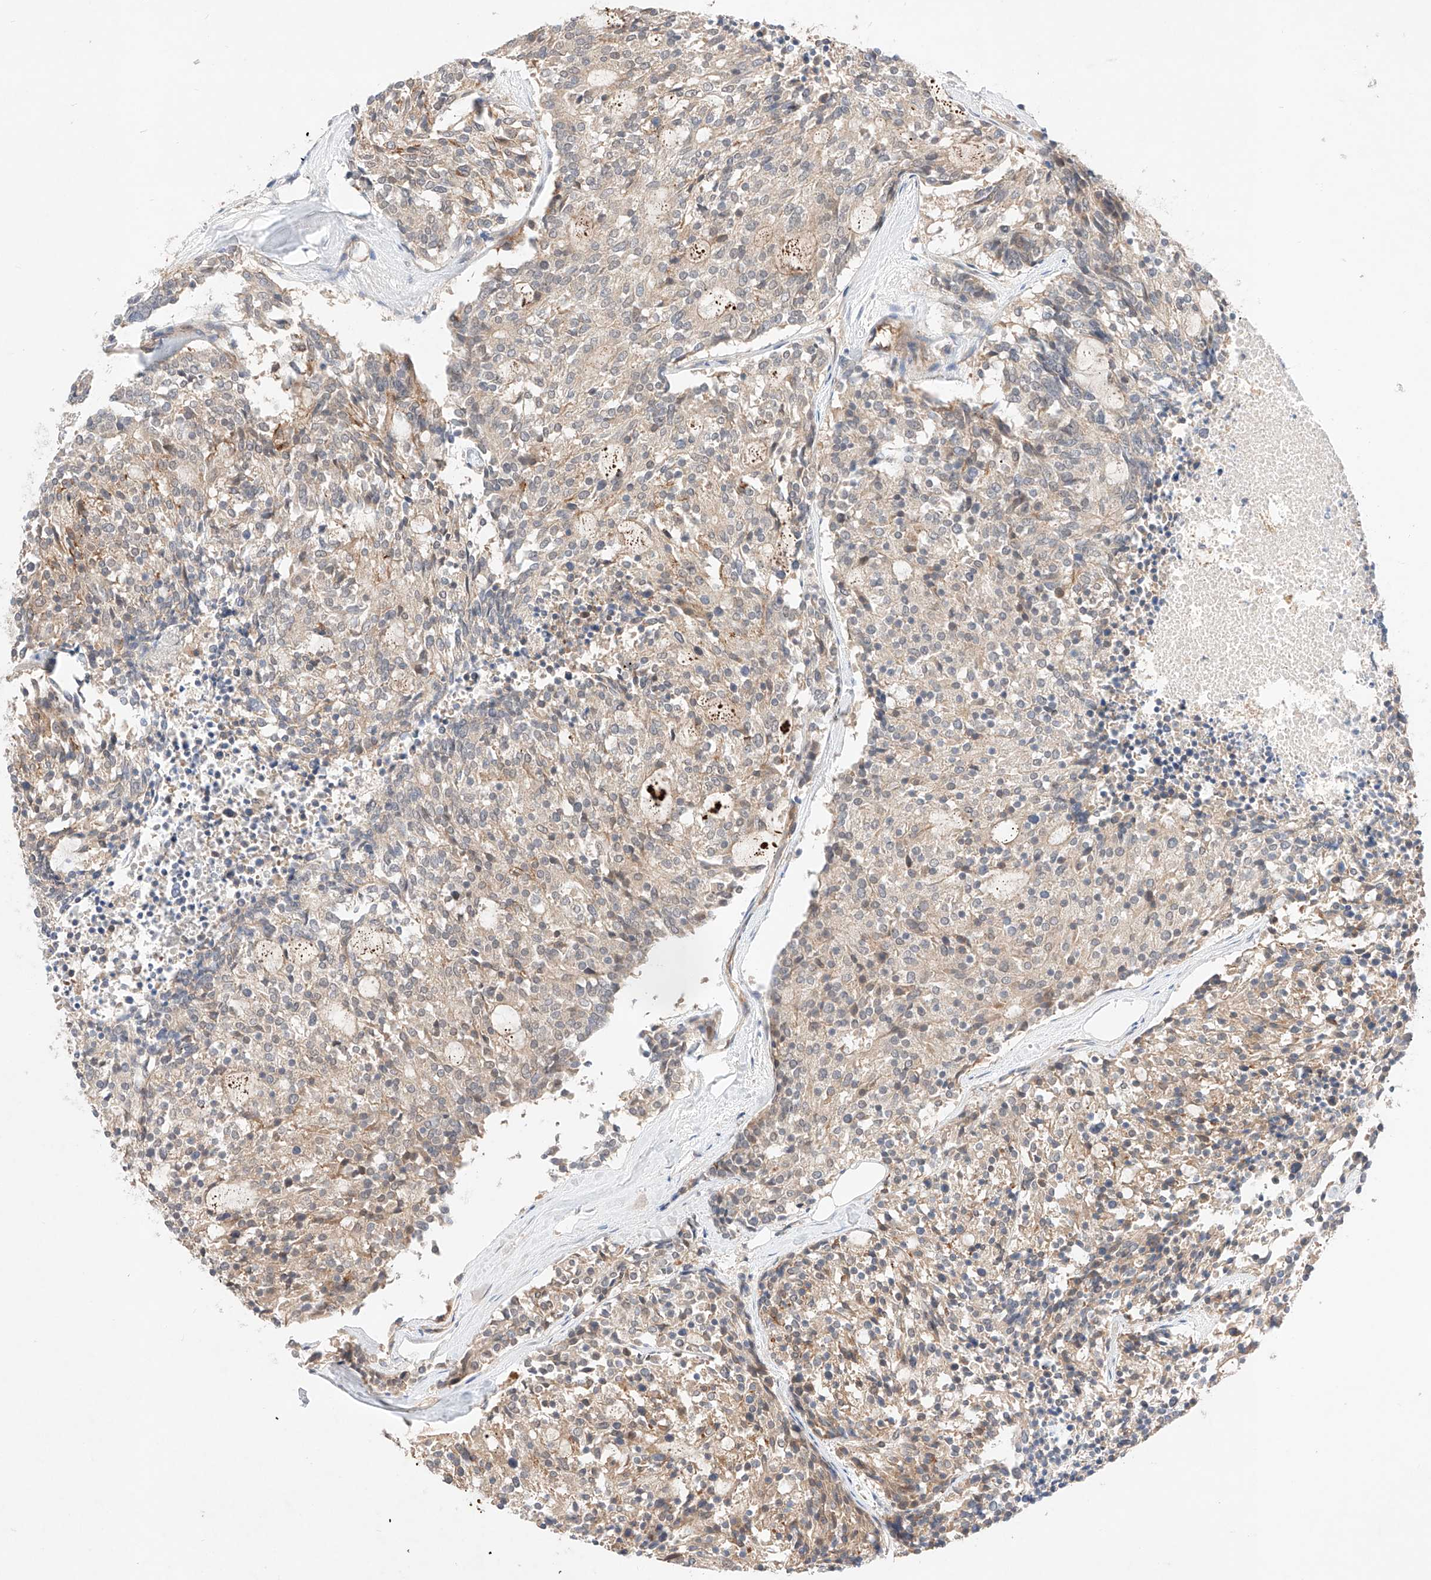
{"staining": {"intensity": "weak", "quantity": "<25%", "location": "cytoplasmic/membranous"}, "tissue": "carcinoid", "cell_type": "Tumor cells", "image_type": "cancer", "snomed": [{"axis": "morphology", "description": "Carcinoid, malignant, NOS"}, {"axis": "topography", "description": "Pancreas"}], "caption": "Tumor cells are negative for protein expression in human carcinoid.", "gene": "ZNF124", "patient": {"sex": "female", "age": 54}}